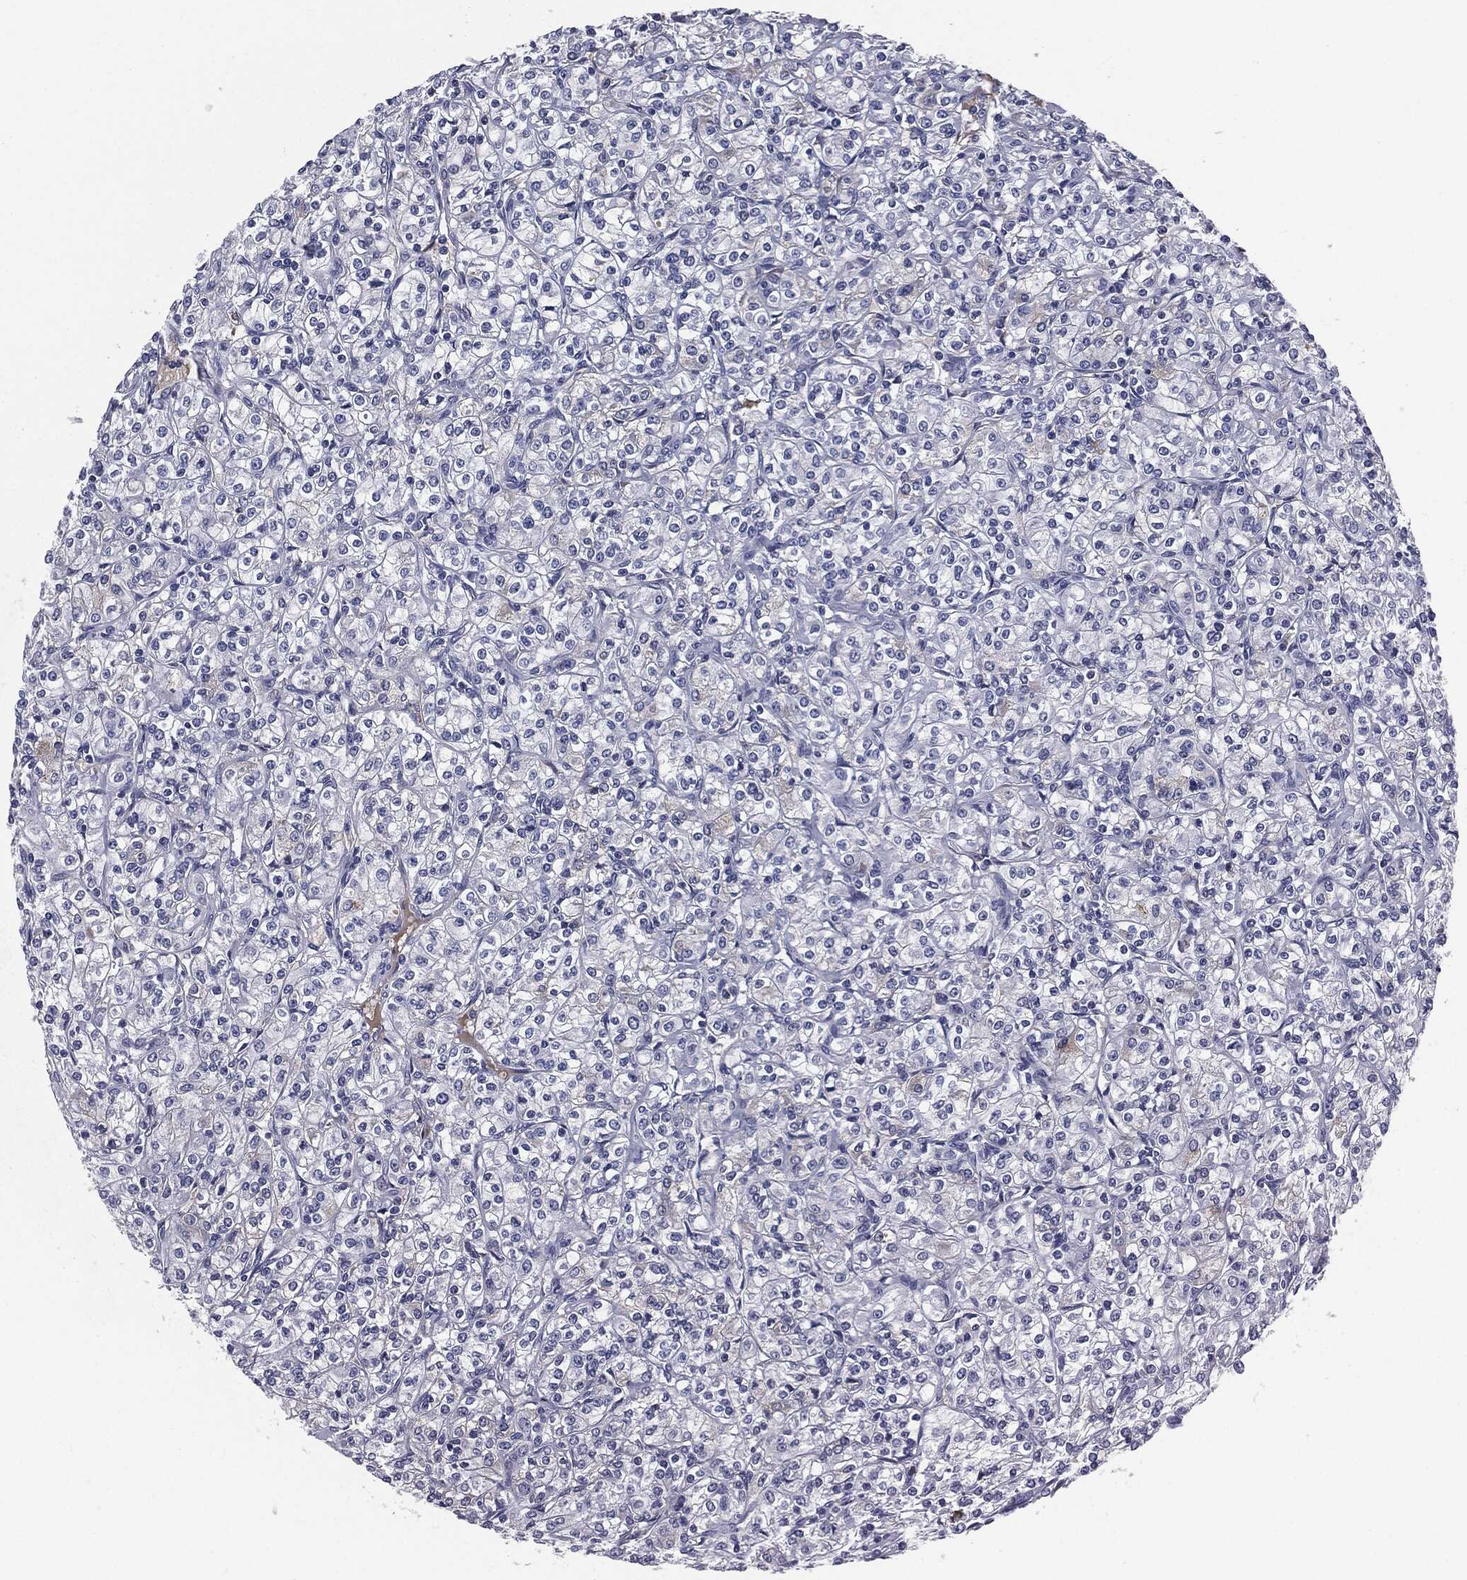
{"staining": {"intensity": "negative", "quantity": "none", "location": "none"}, "tissue": "renal cancer", "cell_type": "Tumor cells", "image_type": "cancer", "snomed": [{"axis": "morphology", "description": "Adenocarcinoma, NOS"}, {"axis": "topography", "description": "Kidney"}], "caption": "High power microscopy micrograph of an immunohistochemistry (IHC) image of renal cancer (adenocarcinoma), revealing no significant expression in tumor cells.", "gene": "SIGLEC7", "patient": {"sex": "male", "age": 77}}